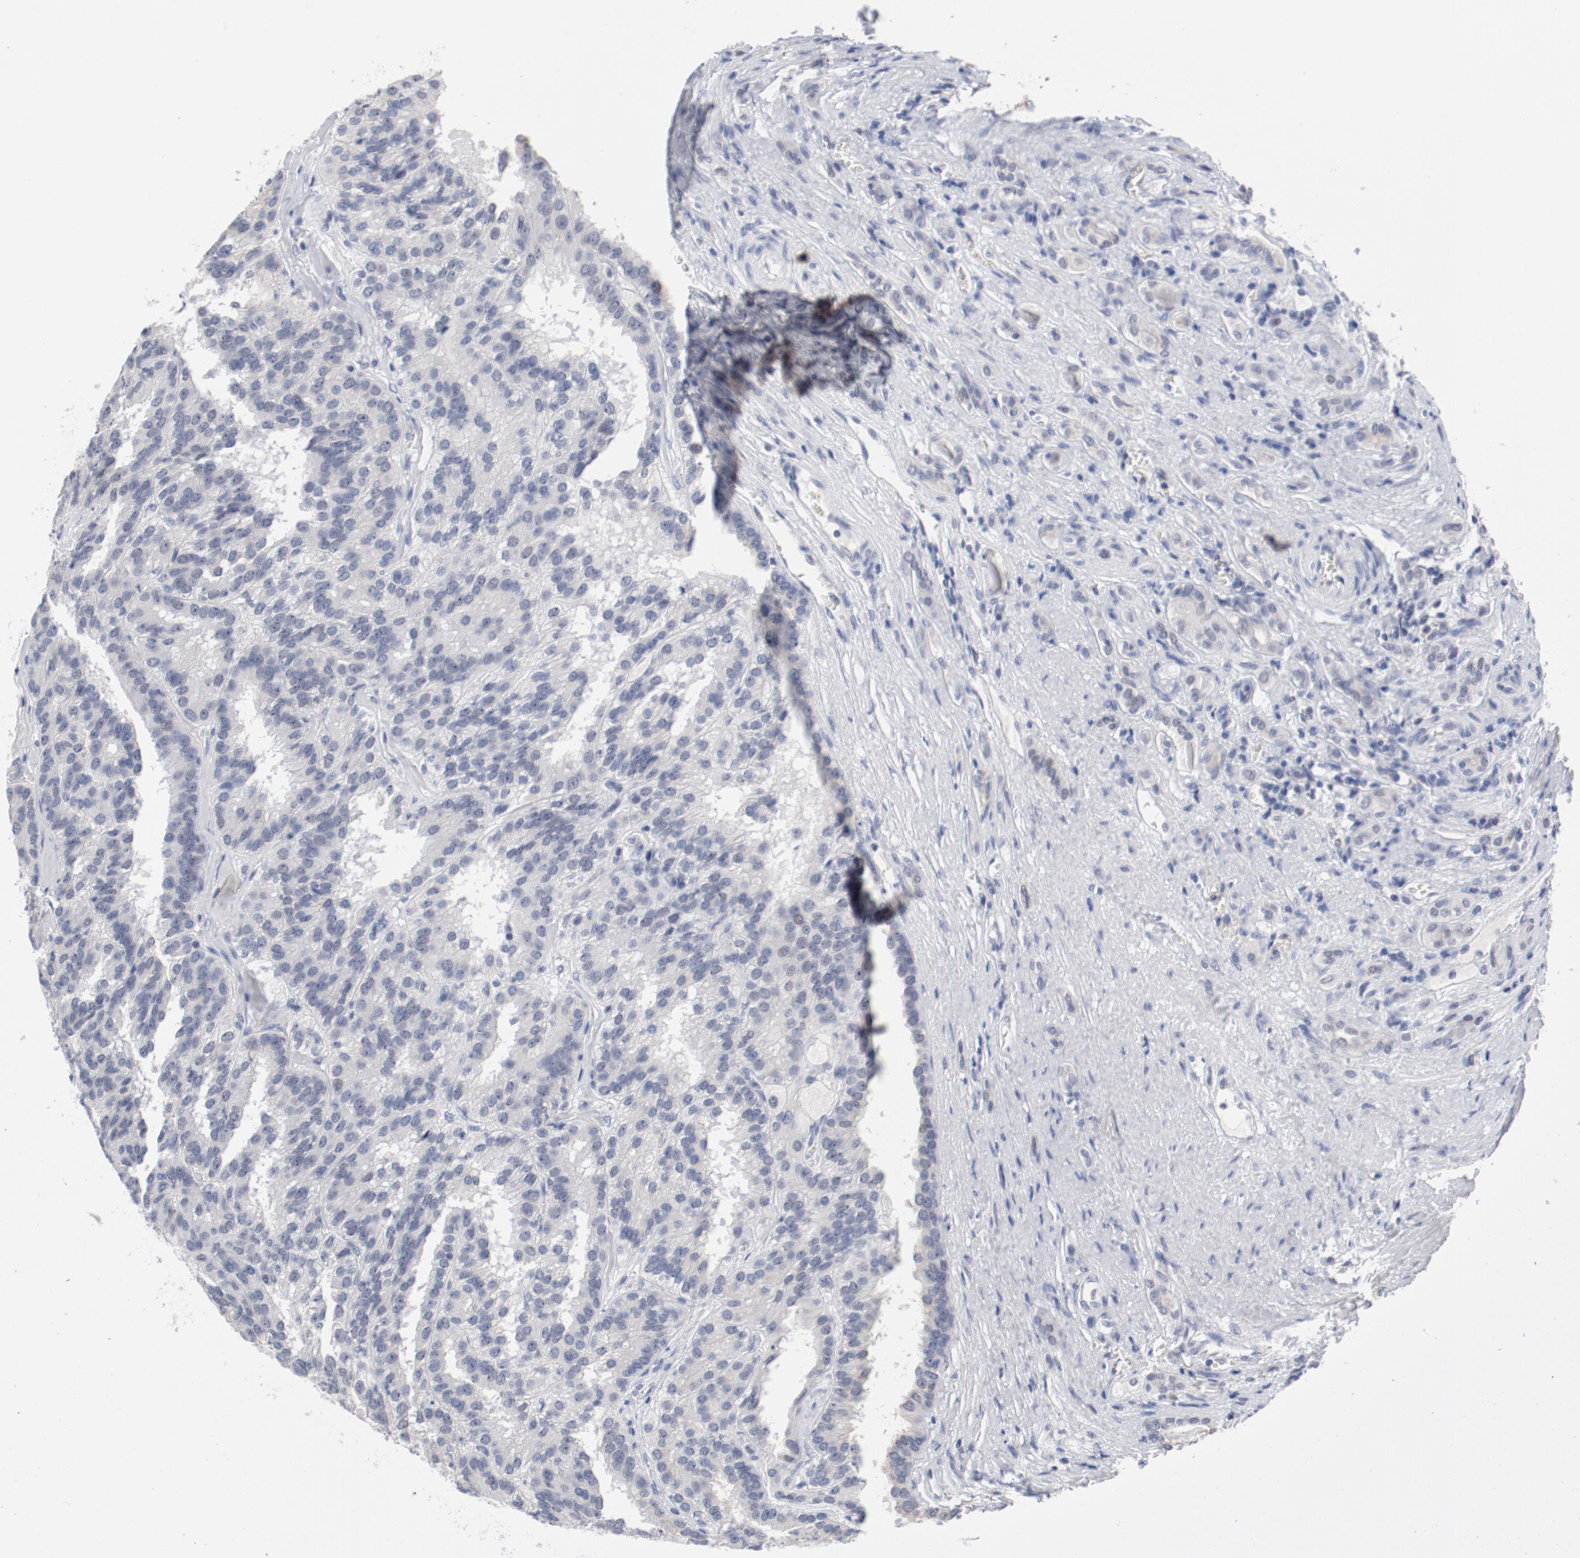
{"staining": {"intensity": "negative", "quantity": "none", "location": "none"}, "tissue": "renal cancer", "cell_type": "Tumor cells", "image_type": "cancer", "snomed": [{"axis": "morphology", "description": "Adenocarcinoma, NOS"}, {"axis": "topography", "description": "Kidney"}], "caption": "This micrograph is of renal cancer (adenocarcinoma) stained with immunohistochemistry (IHC) to label a protein in brown with the nuclei are counter-stained blue. There is no expression in tumor cells.", "gene": "ANKLE2", "patient": {"sex": "male", "age": 46}}